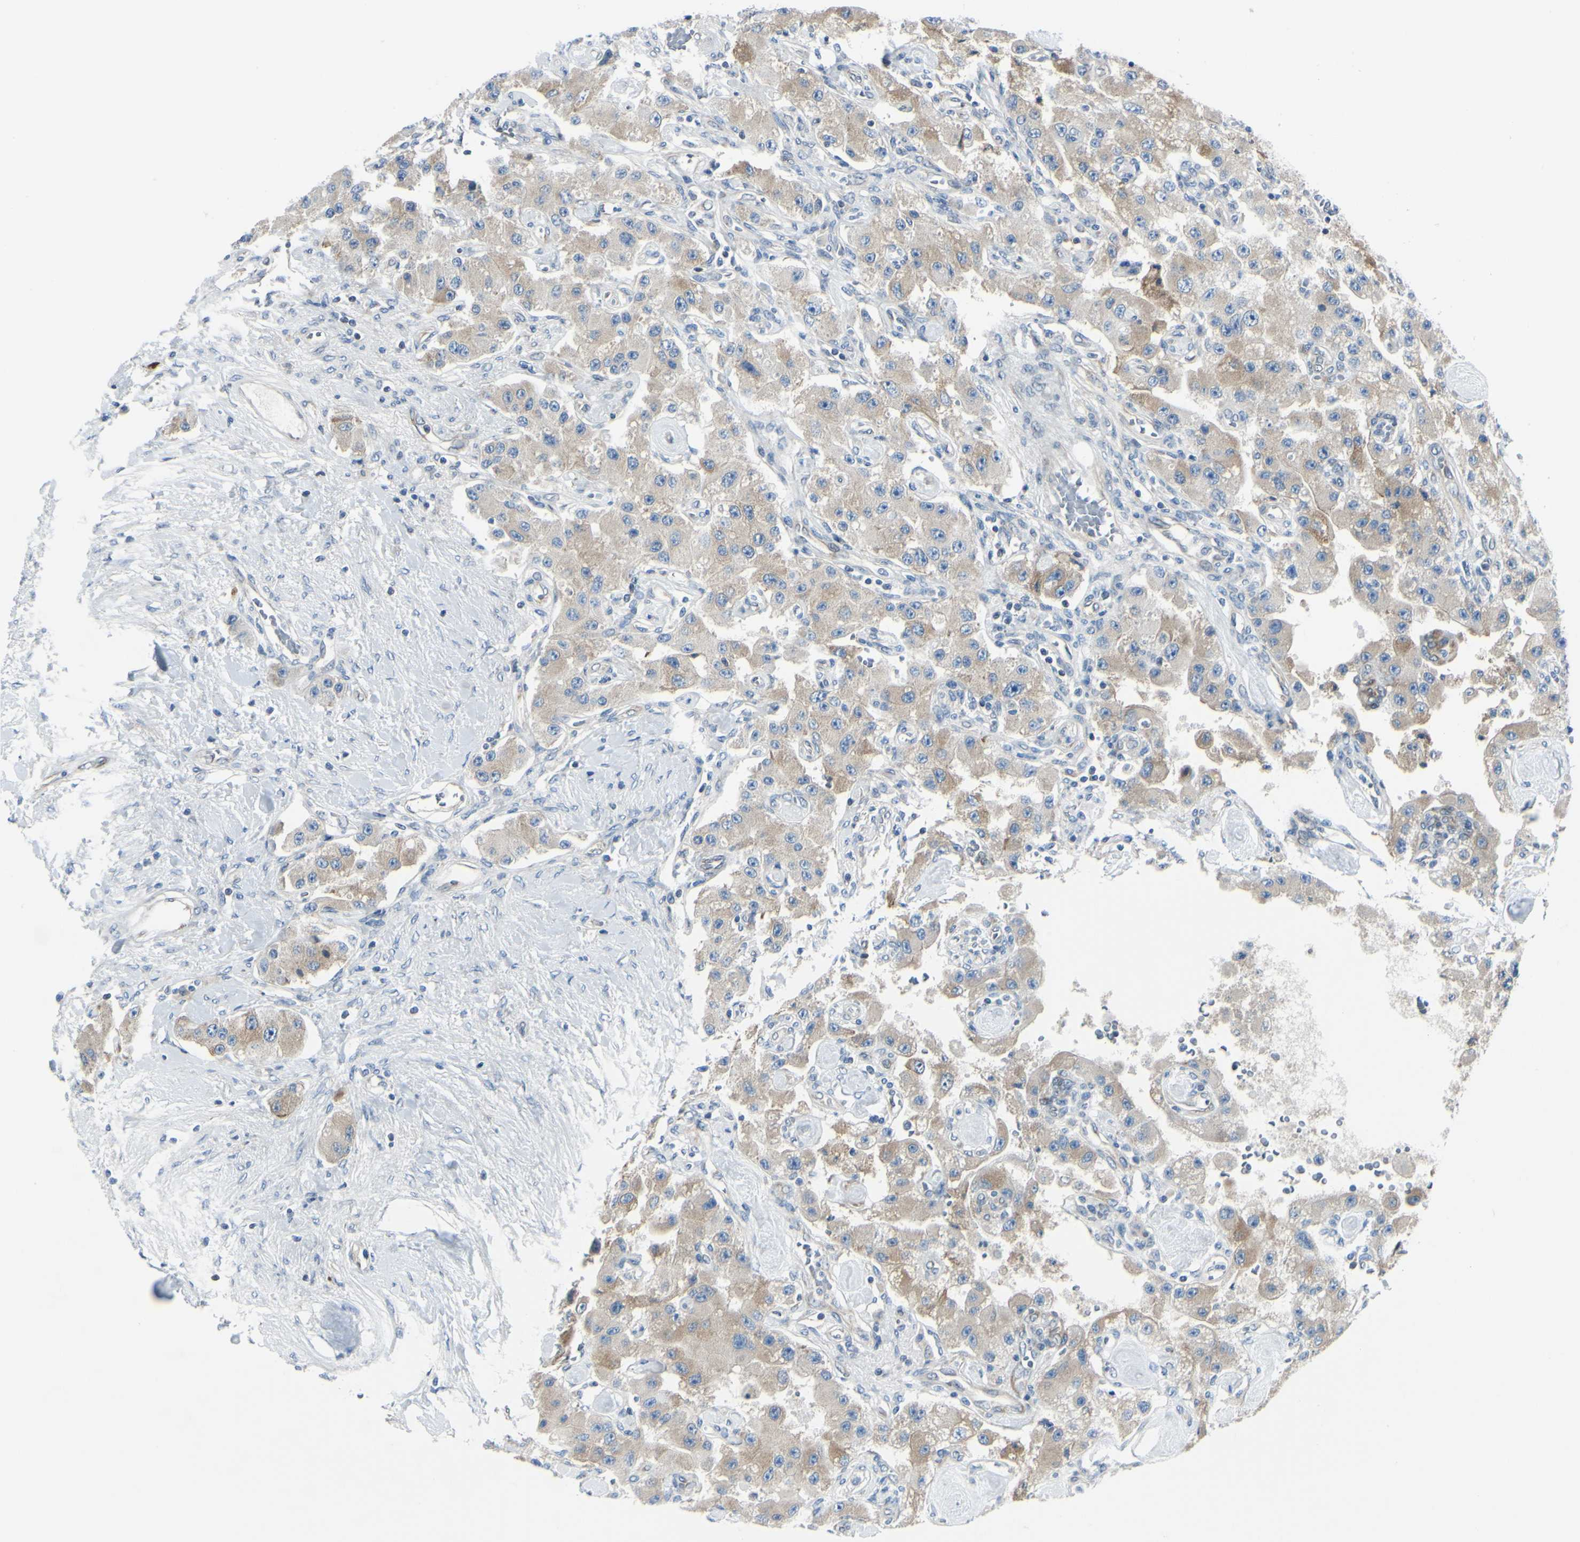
{"staining": {"intensity": "weak", "quantity": ">75%", "location": "cytoplasmic/membranous"}, "tissue": "carcinoid", "cell_type": "Tumor cells", "image_type": "cancer", "snomed": [{"axis": "morphology", "description": "Carcinoid, malignant, NOS"}, {"axis": "topography", "description": "Pancreas"}], "caption": "A brown stain highlights weak cytoplasmic/membranous positivity of a protein in human carcinoid tumor cells. The staining was performed using DAB (3,3'-diaminobenzidine) to visualize the protein expression in brown, while the nuclei were stained in blue with hematoxylin (Magnification: 20x).", "gene": "SELENOS", "patient": {"sex": "male", "age": 41}}